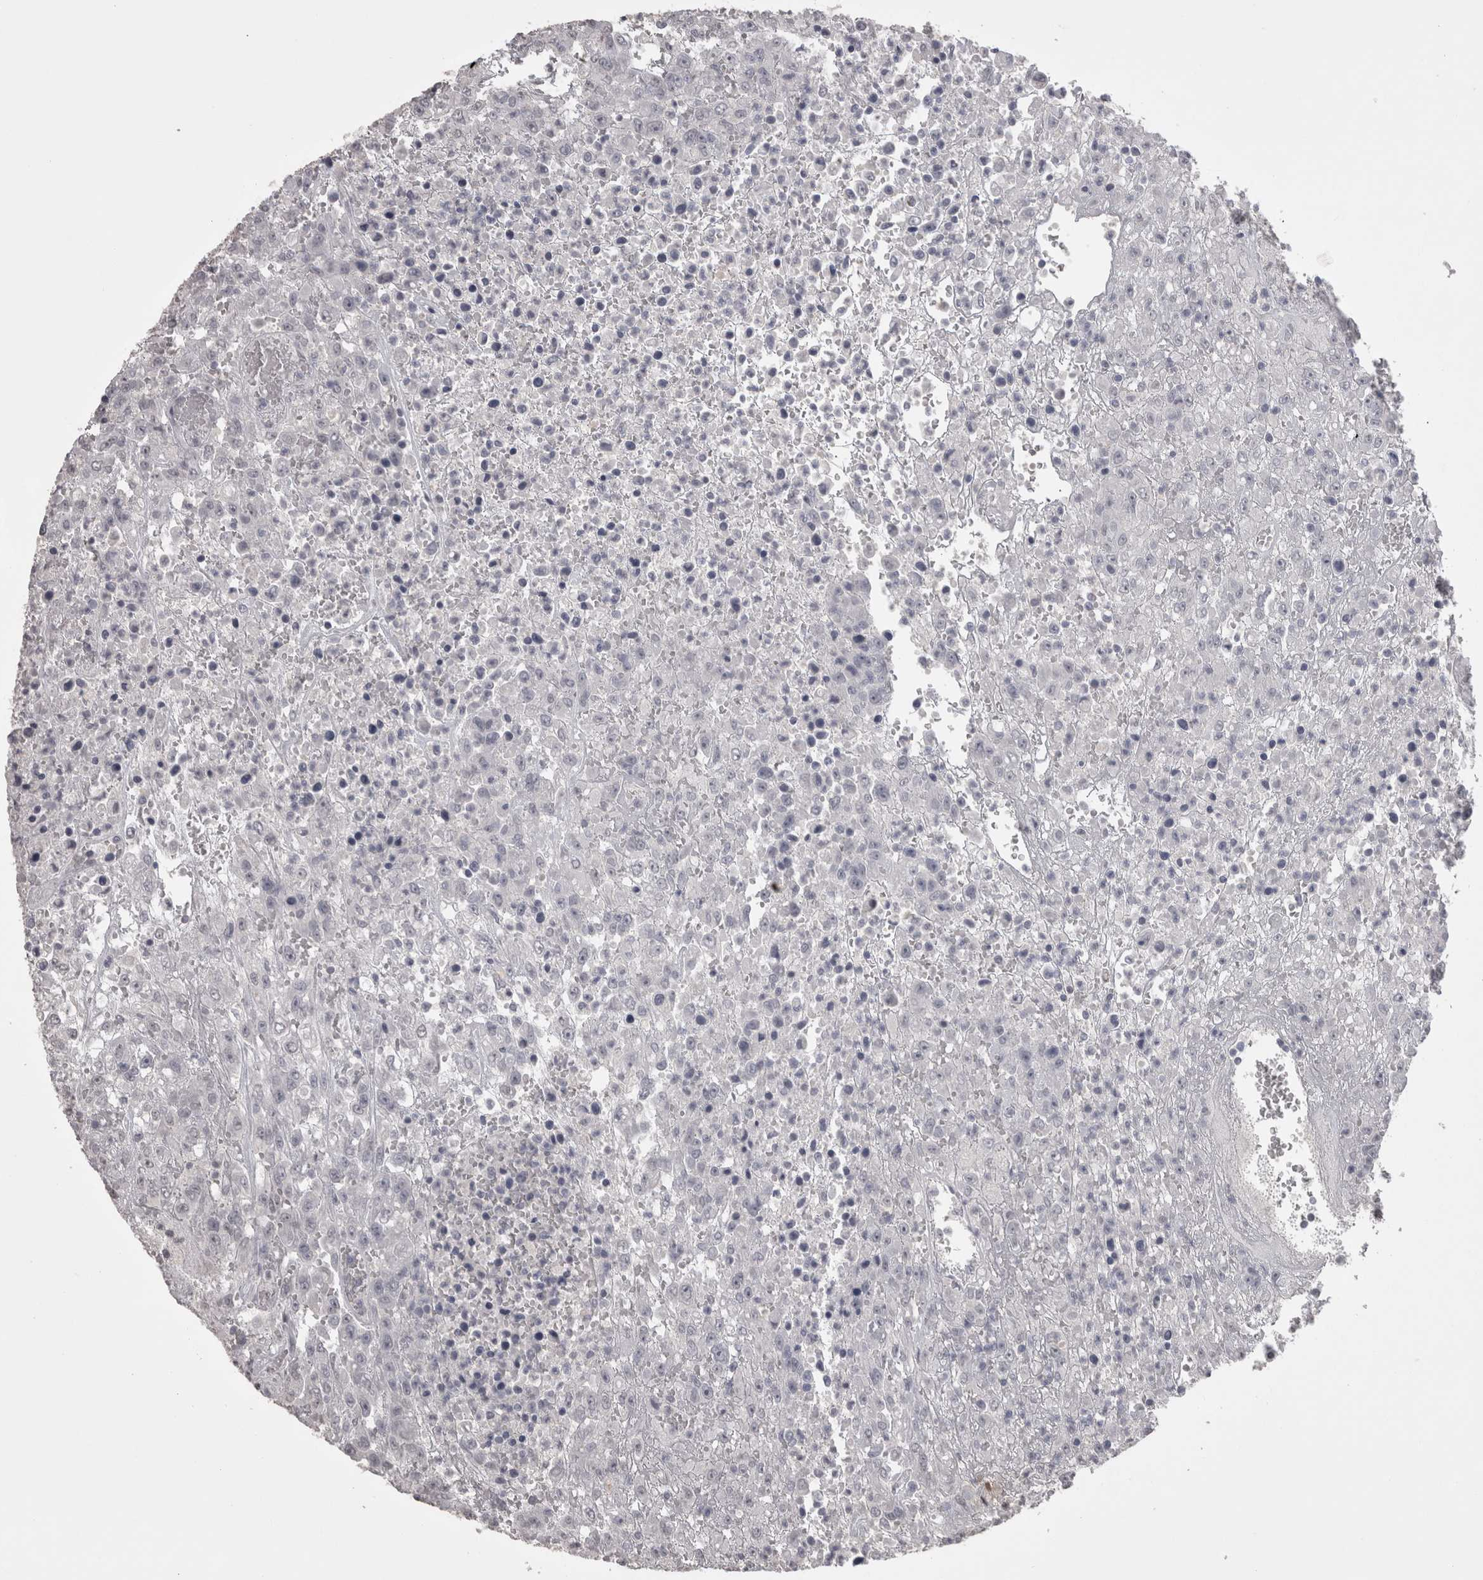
{"staining": {"intensity": "negative", "quantity": "none", "location": "none"}, "tissue": "urothelial cancer", "cell_type": "Tumor cells", "image_type": "cancer", "snomed": [{"axis": "morphology", "description": "Urothelial carcinoma, High grade"}, {"axis": "topography", "description": "Urinary bladder"}], "caption": "Immunohistochemical staining of human urothelial cancer demonstrates no significant expression in tumor cells. (DAB immunohistochemistry with hematoxylin counter stain).", "gene": "LAX1", "patient": {"sex": "male", "age": 46}}